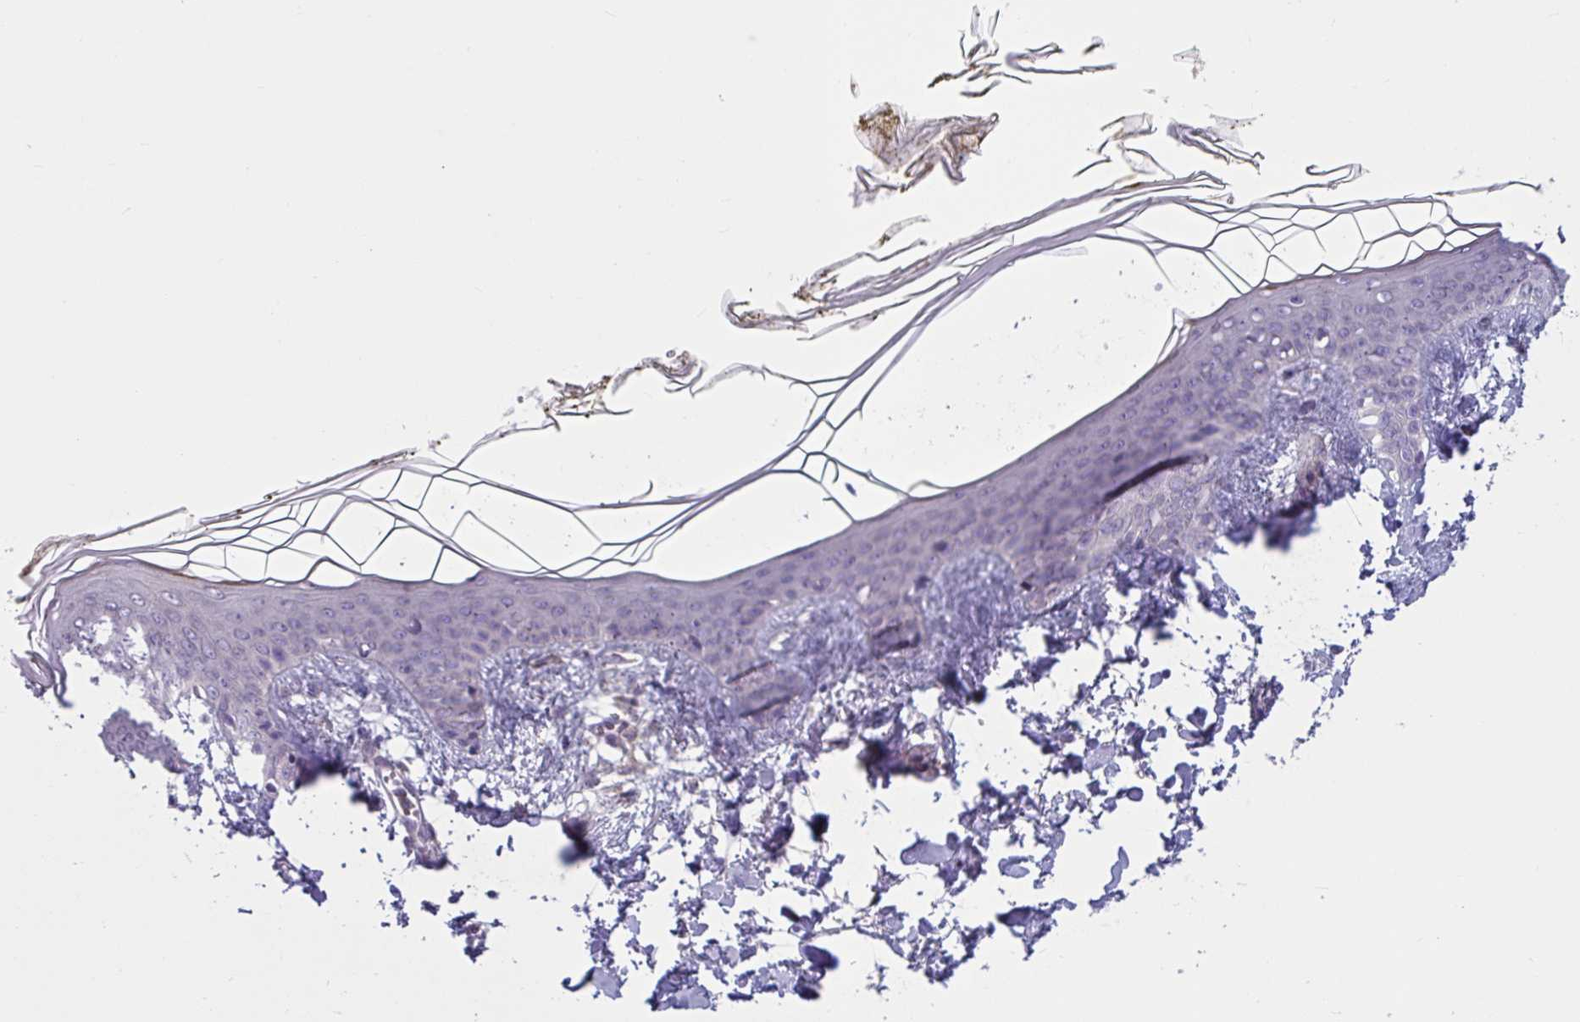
{"staining": {"intensity": "negative", "quantity": "none", "location": "none"}, "tissue": "skin", "cell_type": "Fibroblasts", "image_type": "normal", "snomed": [{"axis": "morphology", "description": "Normal tissue, NOS"}, {"axis": "topography", "description": "Skin"}], "caption": "IHC image of benign skin: skin stained with DAB (3,3'-diaminobenzidine) reveals no significant protein staining in fibroblasts.", "gene": "WNT9B", "patient": {"sex": "female", "age": 34}}